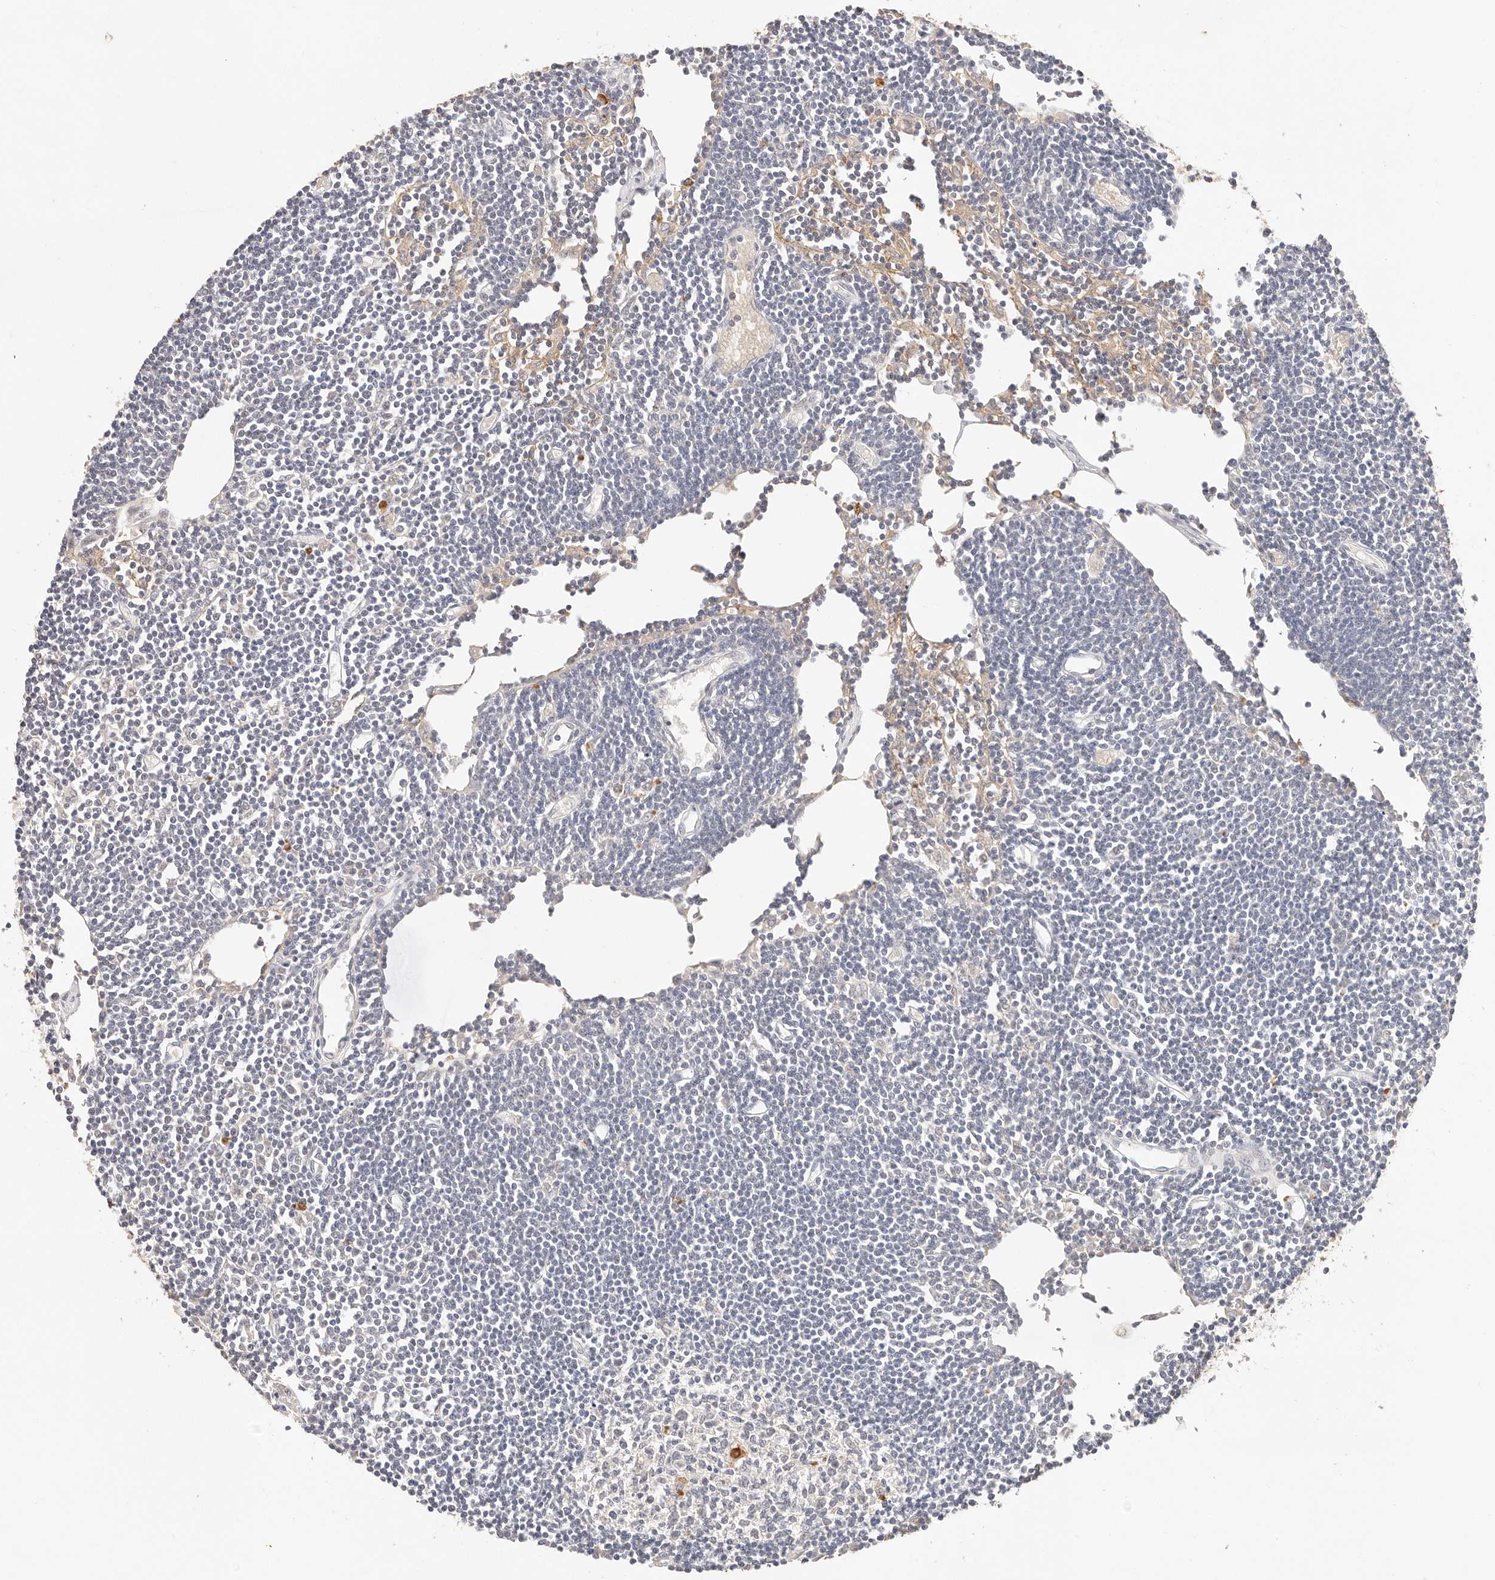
{"staining": {"intensity": "negative", "quantity": "none", "location": "none"}, "tissue": "lymph node", "cell_type": "Germinal center cells", "image_type": "normal", "snomed": [{"axis": "morphology", "description": "Normal tissue, NOS"}, {"axis": "topography", "description": "Lymph node"}], "caption": "Immunohistochemical staining of normal lymph node shows no significant positivity in germinal center cells. Brightfield microscopy of immunohistochemistry stained with DAB (brown) and hematoxylin (blue), captured at high magnification.", "gene": "CXADR", "patient": {"sex": "female", "age": 11}}